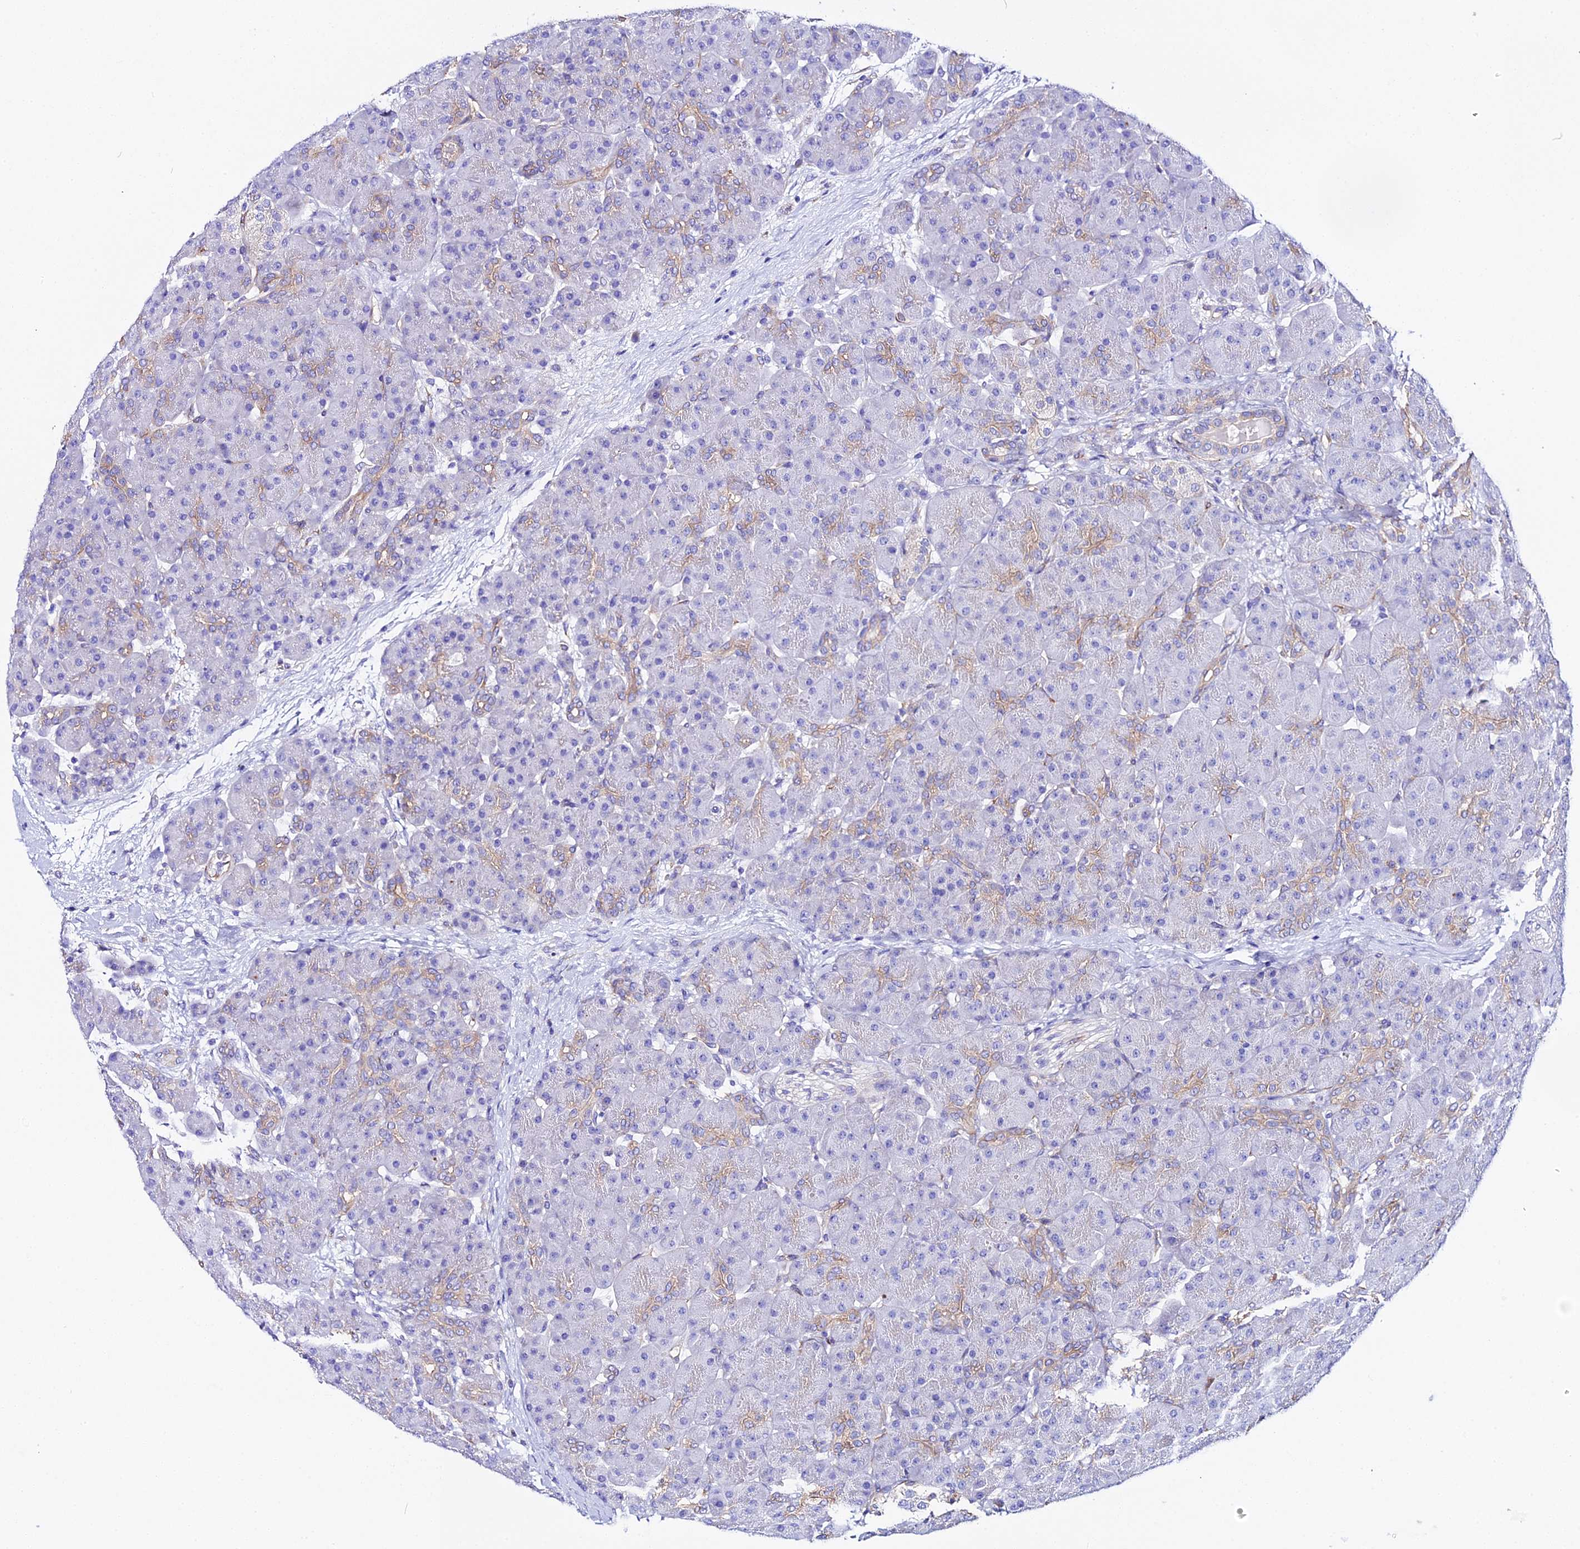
{"staining": {"intensity": "moderate", "quantity": "<25%", "location": "cytoplasmic/membranous"}, "tissue": "pancreas", "cell_type": "Exocrine glandular cells", "image_type": "normal", "snomed": [{"axis": "morphology", "description": "Normal tissue, NOS"}, {"axis": "topography", "description": "Pancreas"}], "caption": "A histopathology image of pancreas stained for a protein demonstrates moderate cytoplasmic/membranous brown staining in exocrine glandular cells. The staining was performed using DAB (3,3'-diaminobenzidine) to visualize the protein expression in brown, while the nuclei were stained in blue with hematoxylin (Magnification: 20x).", "gene": "CFAP45", "patient": {"sex": "male", "age": 66}}